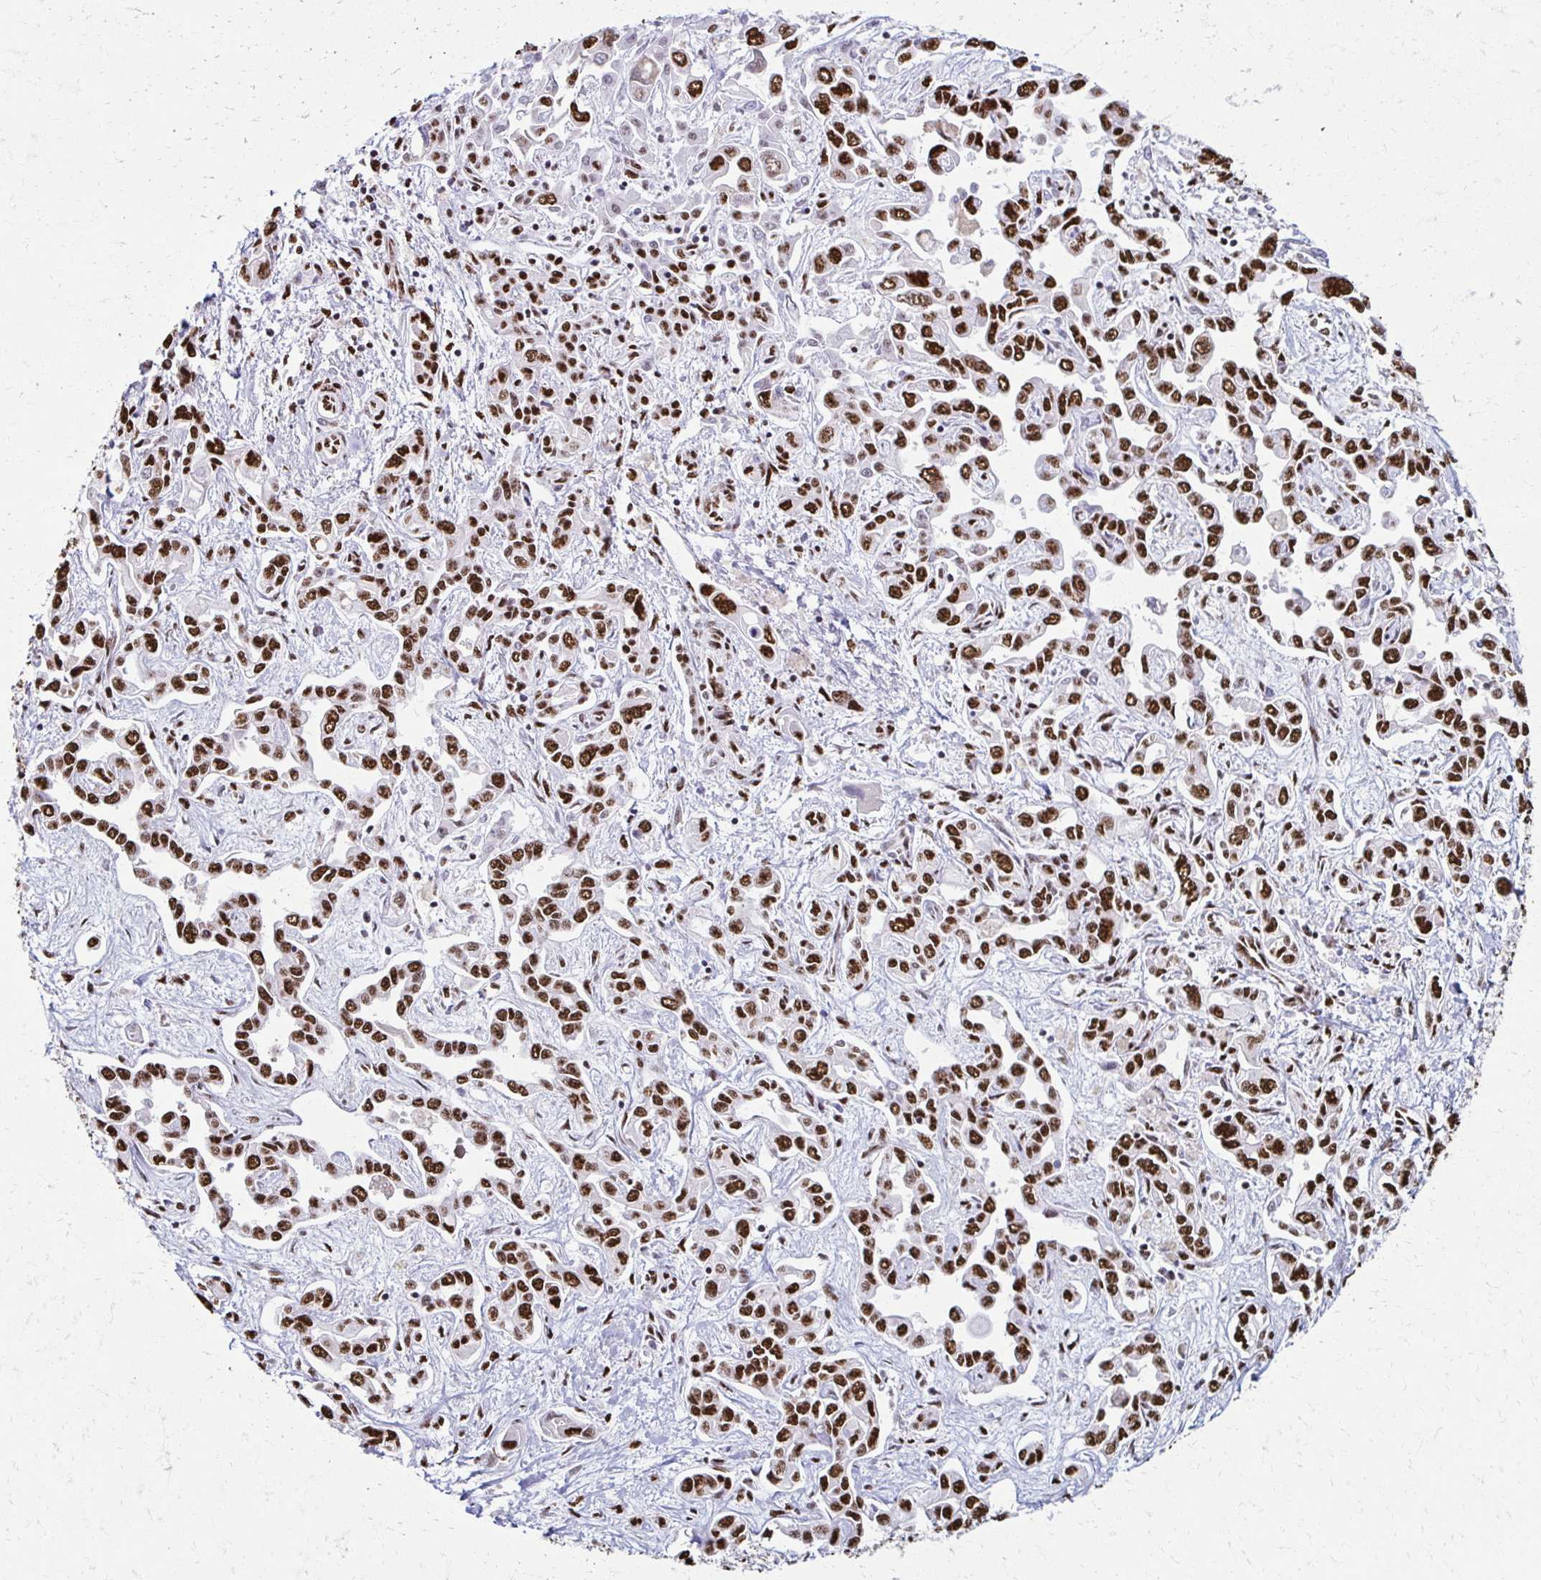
{"staining": {"intensity": "strong", "quantity": ">75%", "location": "nuclear"}, "tissue": "liver cancer", "cell_type": "Tumor cells", "image_type": "cancer", "snomed": [{"axis": "morphology", "description": "Cholangiocarcinoma"}, {"axis": "topography", "description": "Liver"}], "caption": "Liver cholangiocarcinoma stained with a brown dye reveals strong nuclear positive positivity in approximately >75% of tumor cells.", "gene": "NONO", "patient": {"sex": "female", "age": 64}}